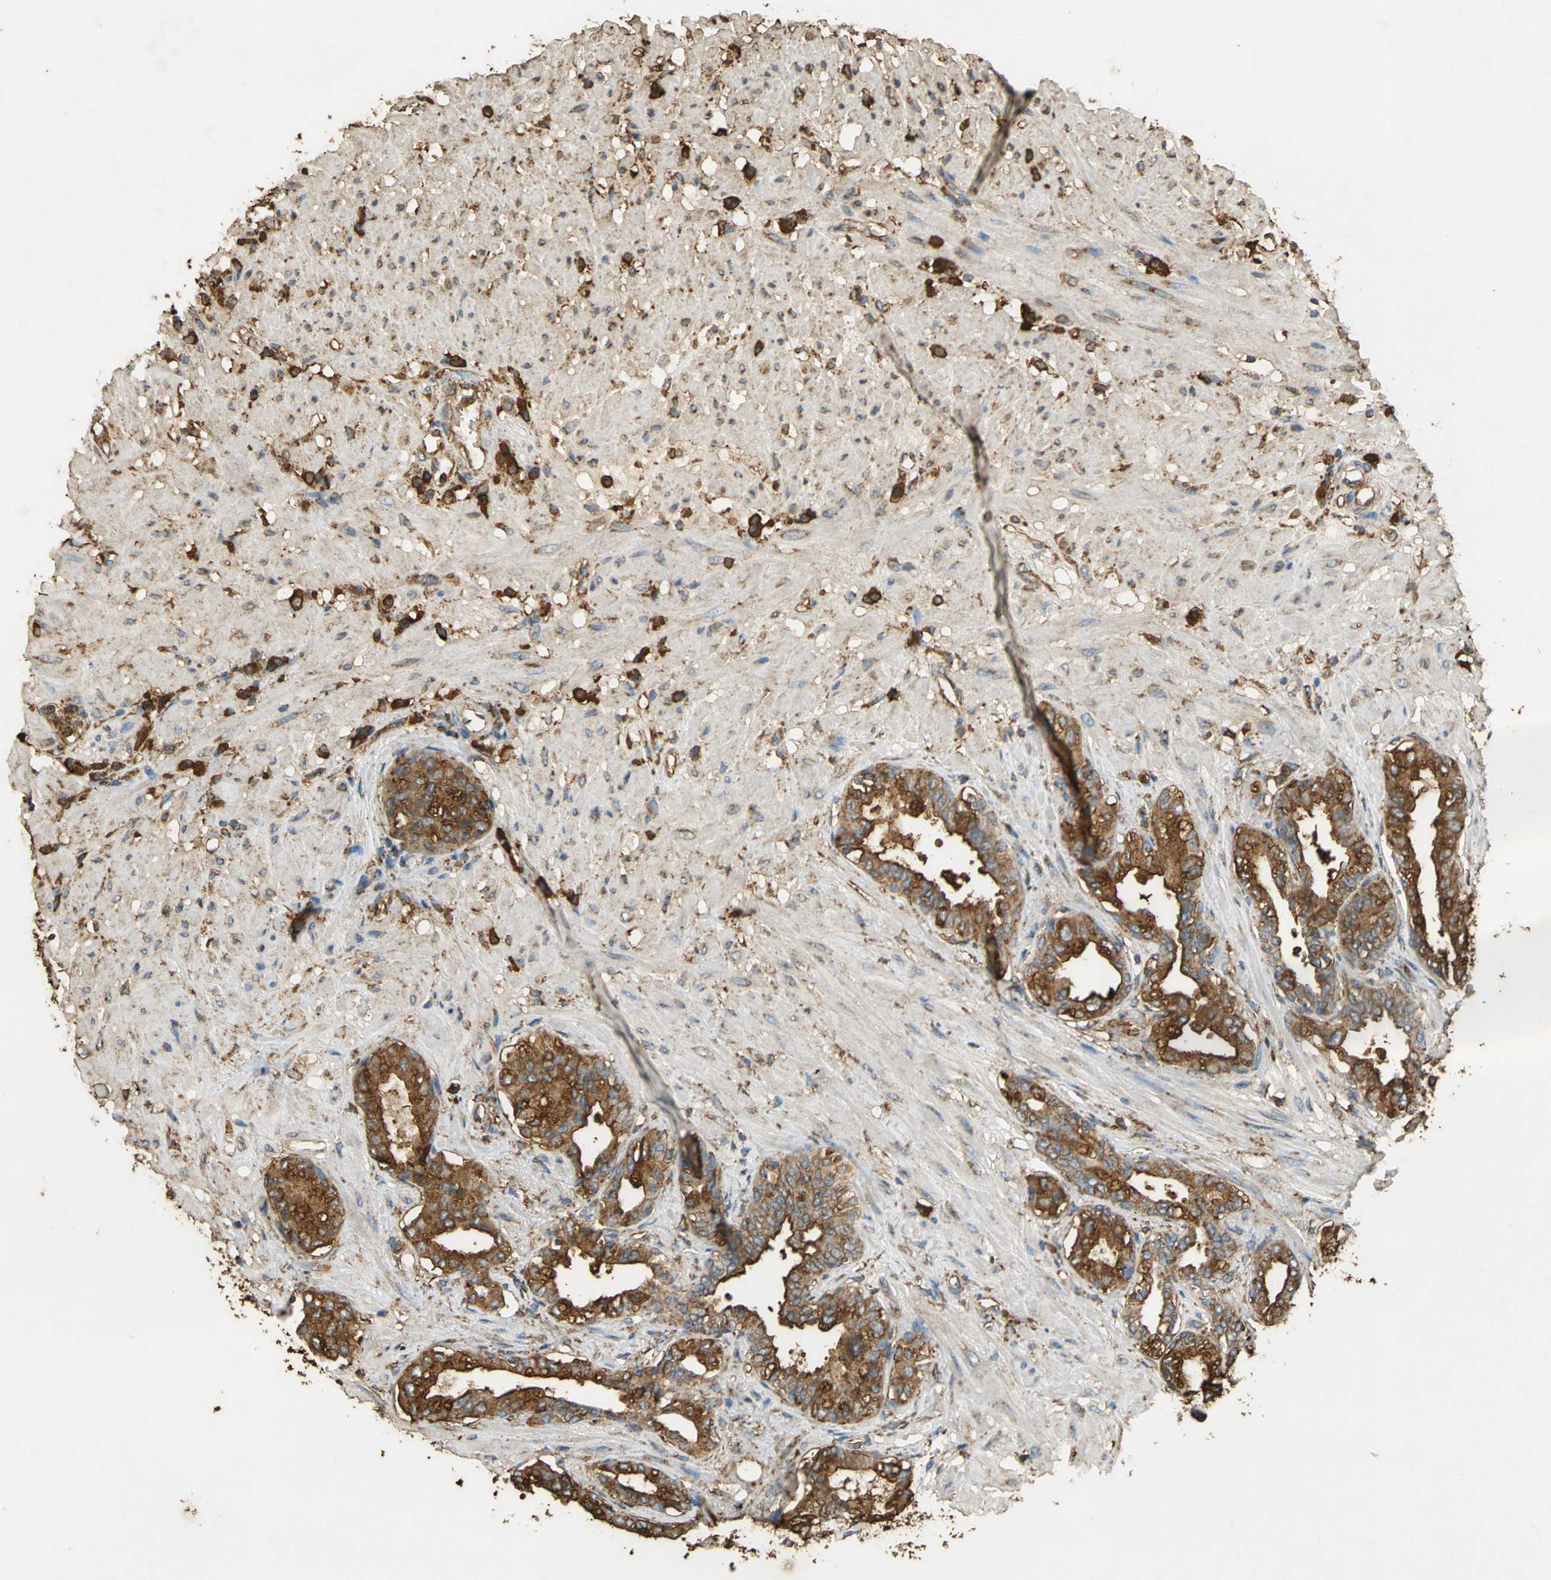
{"staining": {"intensity": "strong", "quantity": ">75%", "location": "cytoplasmic/membranous"}, "tissue": "seminal vesicle", "cell_type": "Glandular cells", "image_type": "normal", "snomed": [{"axis": "morphology", "description": "Normal tissue, NOS"}, {"axis": "topography", "description": "Seminal veicle"}], "caption": "Immunohistochemical staining of unremarkable seminal vesicle demonstrates strong cytoplasmic/membranous protein staining in about >75% of glandular cells.", "gene": "HSP90B1", "patient": {"sex": "male", "age": 61}}